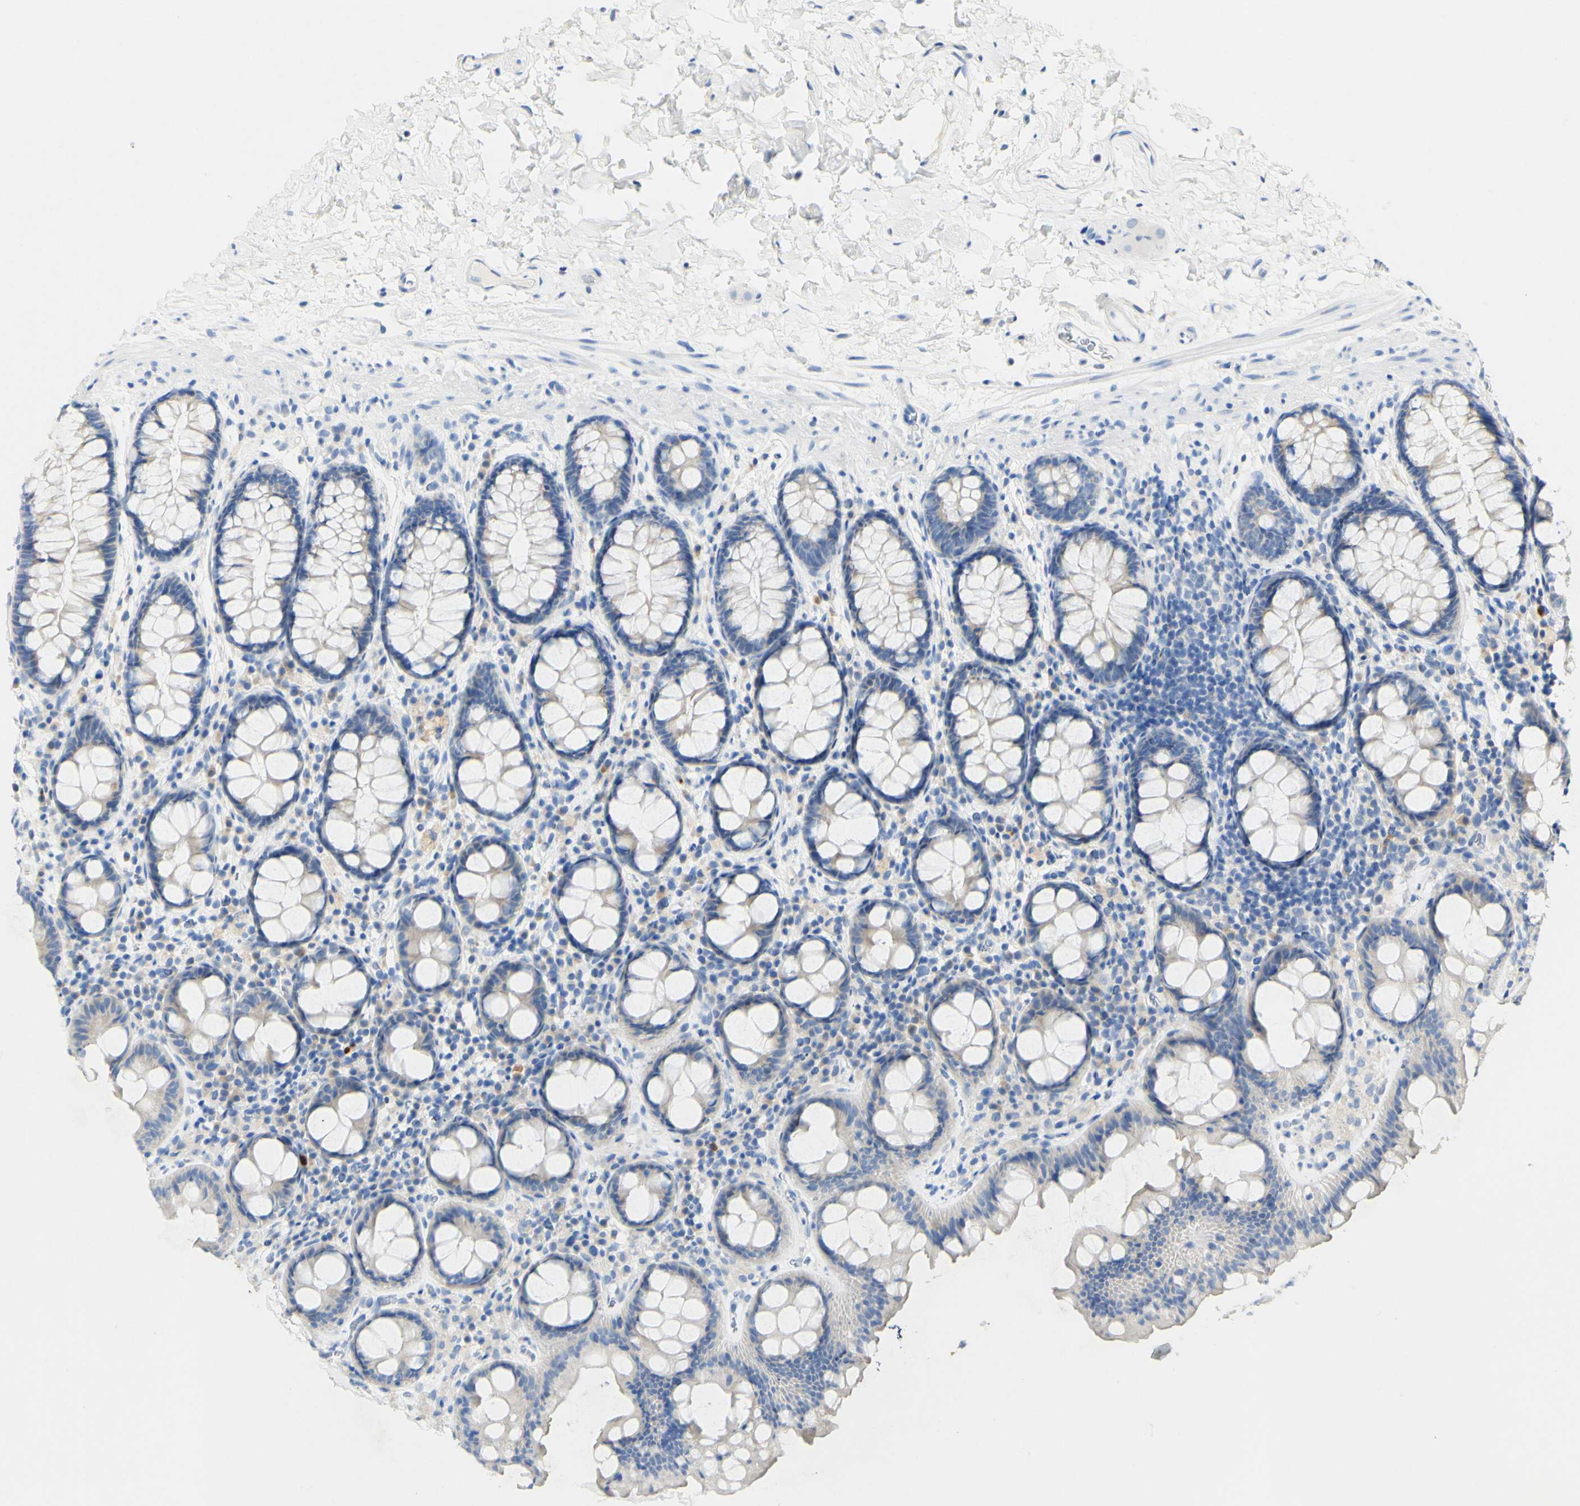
{"staining": {"intensity": "negative", "quantity": "none", "location": "none"}, "tissue": "colon", "cell_type": "Endothelial cells", "image_type": "normal", "snomed": [{"axis": "morphology", "description": "Normal tissue, NOS"}, {"axis": "topography", "description": "Colon"}], "caption": "Immunohistochemistry (IHC) of normal colon reveals no expression in endothelial cells. (Stains: DAB immunohistochemistry (IHC) with hematoxylin counter stain, Microscopy: brightfield microscopy at high magnification).", "gene": "FGF4", "patient": {"sex": "female", "age": 80}}